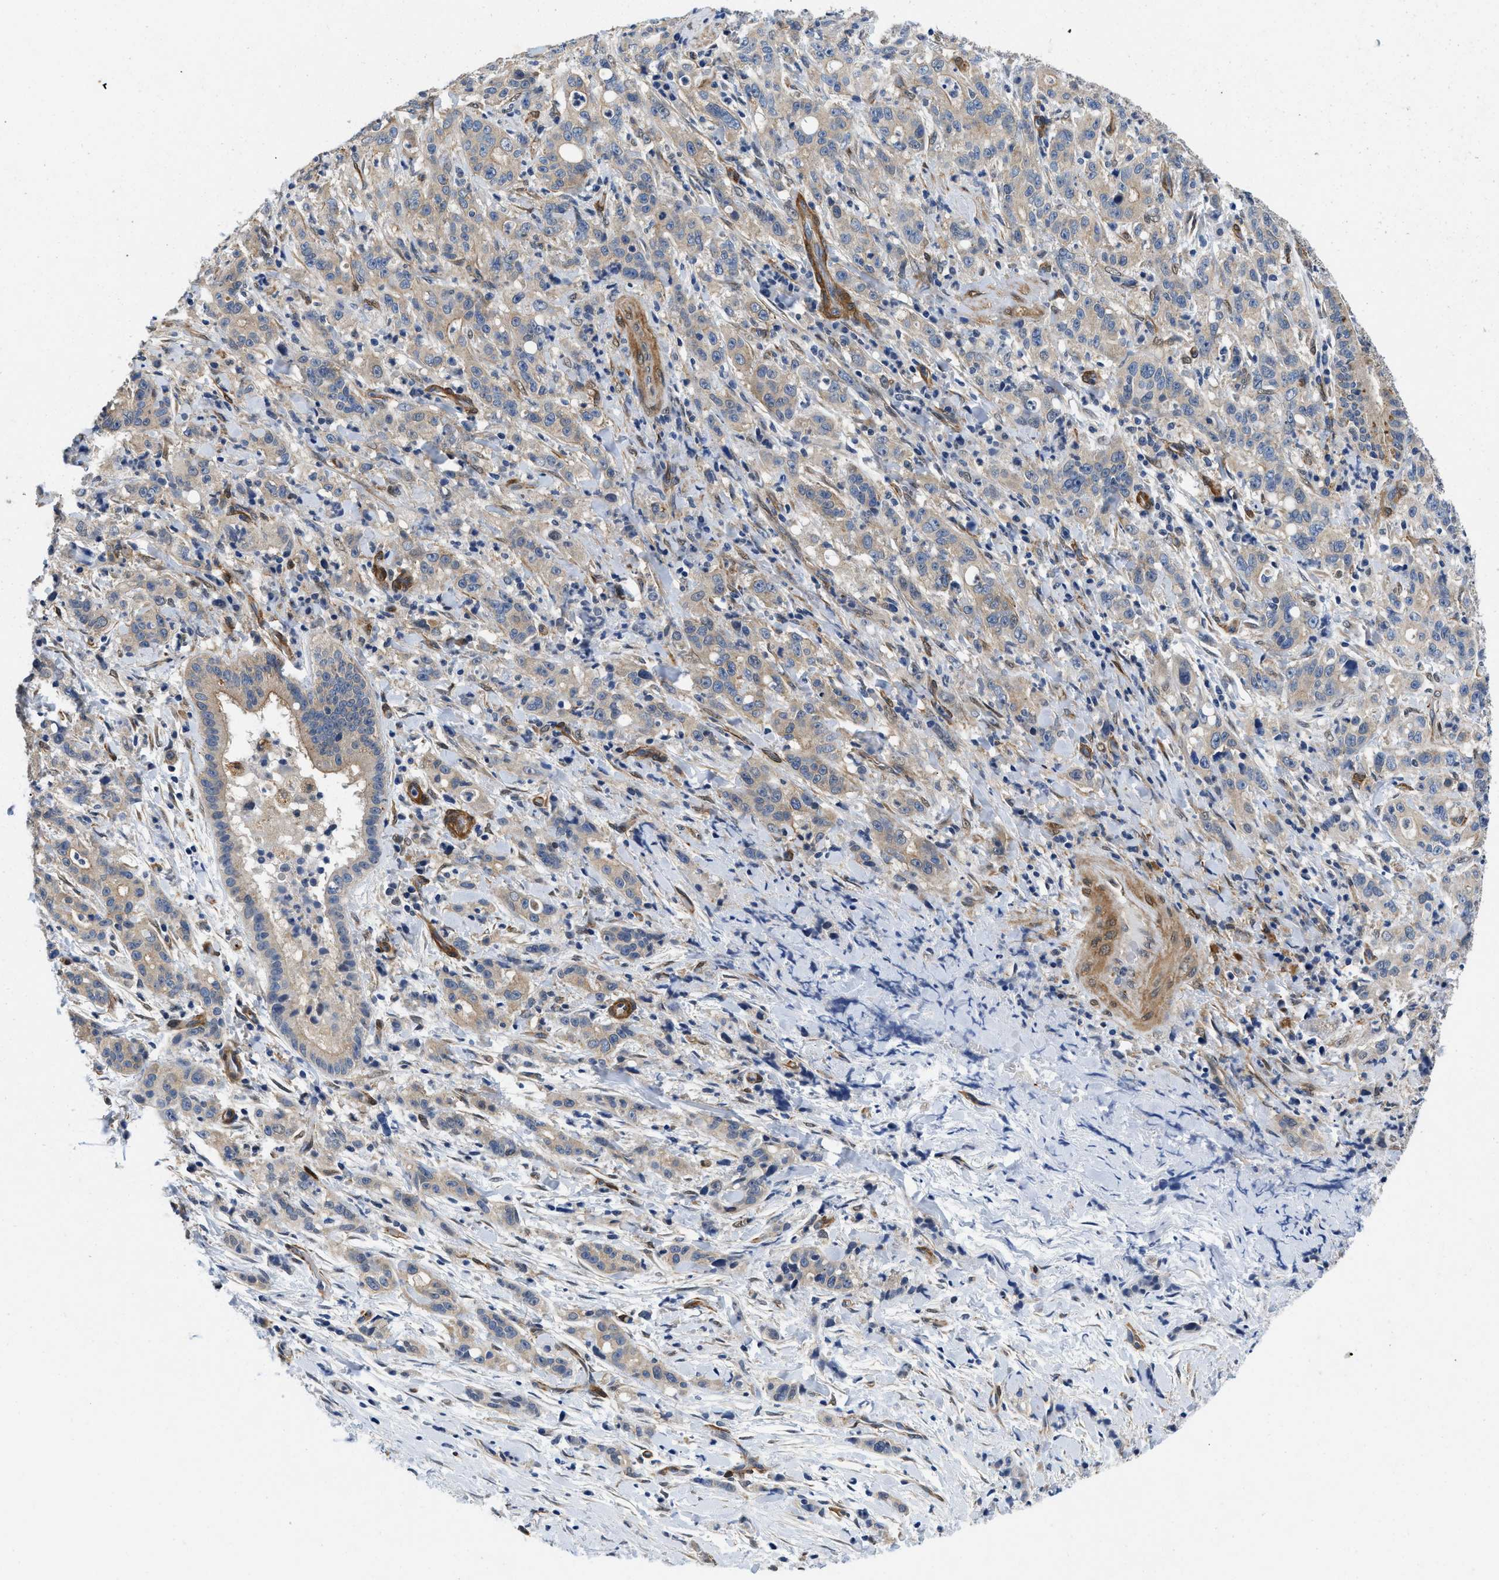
{"staining": {"intensity": "moderate", "quantity": "25%-75%", "location": "cytoplasmic/membranous"}, "tissue": "liver cancer", "cell_type": "Tumor cells", "image_type": "cancer", "snomed": [{"axis": "morphology", "description": "Cholangiocarcinoma"}, {"axis": "topography", "description": "Liver"}], "caption": "Immunohistochemistry (IHC) of liver cholangiocarcinoma exhibits medium levels of moderate cytoplasmic/membranous expression in approximately 25%-75% of tumor cells.", "gene": "RAPH1", "patient": {"sex": "female", "age": 38}}